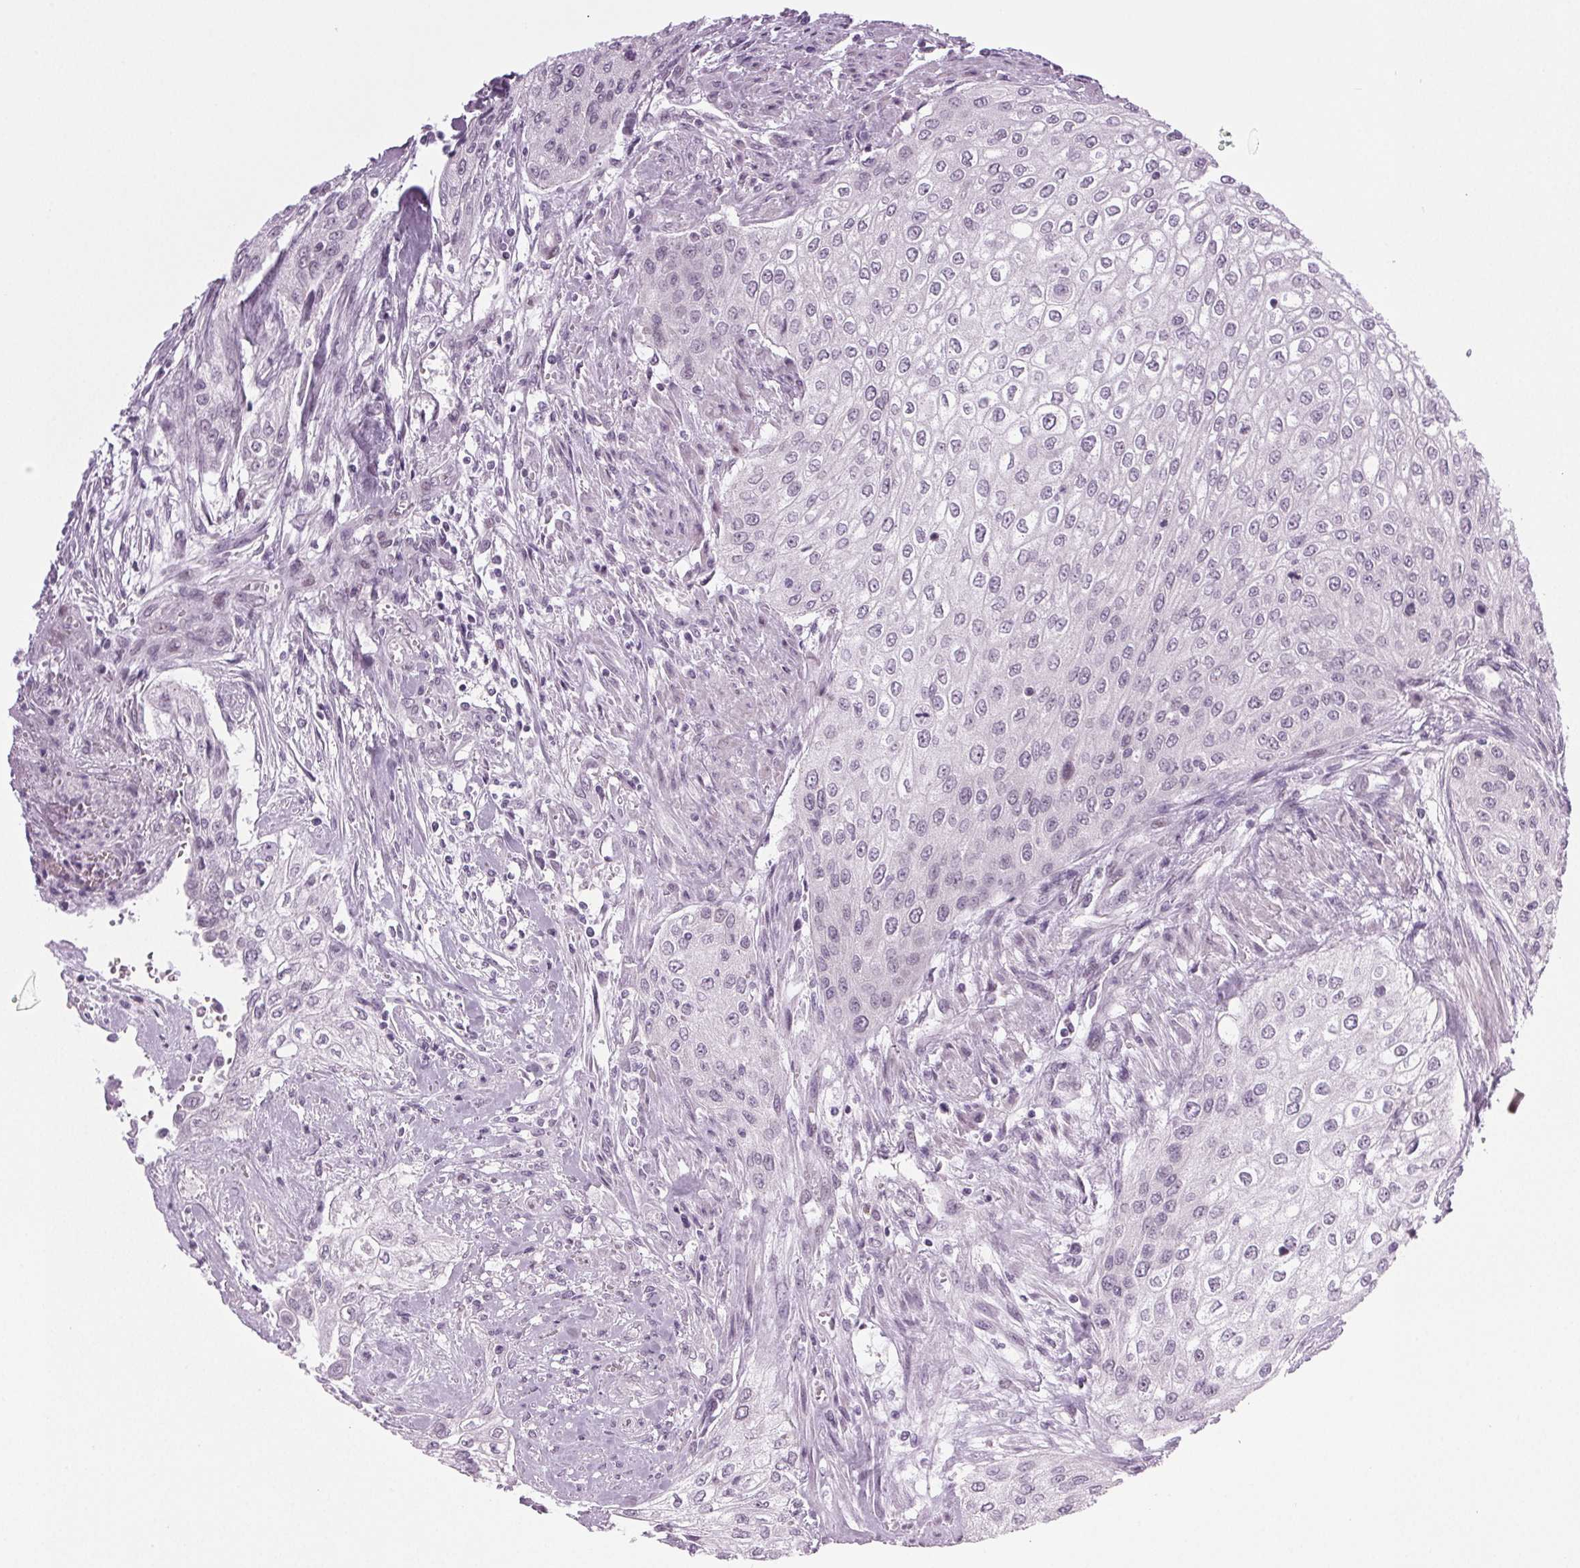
{"staining": {"intensity": "negative", "quantity": "none", "location": "none"}, "tissue": "urothelial cancer", "cell_type": "Tumor cells", "image_type": "cancer", "snomed": [{"axis": "morphology", "description": "Urothelial carcinoma, High grade"}, {"axis": "topography", "description": "Urinary bladder"}], "caption": "Photomicrograph shows no significant protein positivity in tumor cells of urothelial cancer. (DAB (3,3'-diaminobenzidine) IHC visualized using brightfield microscopy, high magnification).", "gene": "IGF2BP1", "patient": {"sex": "male", "age": 62}}